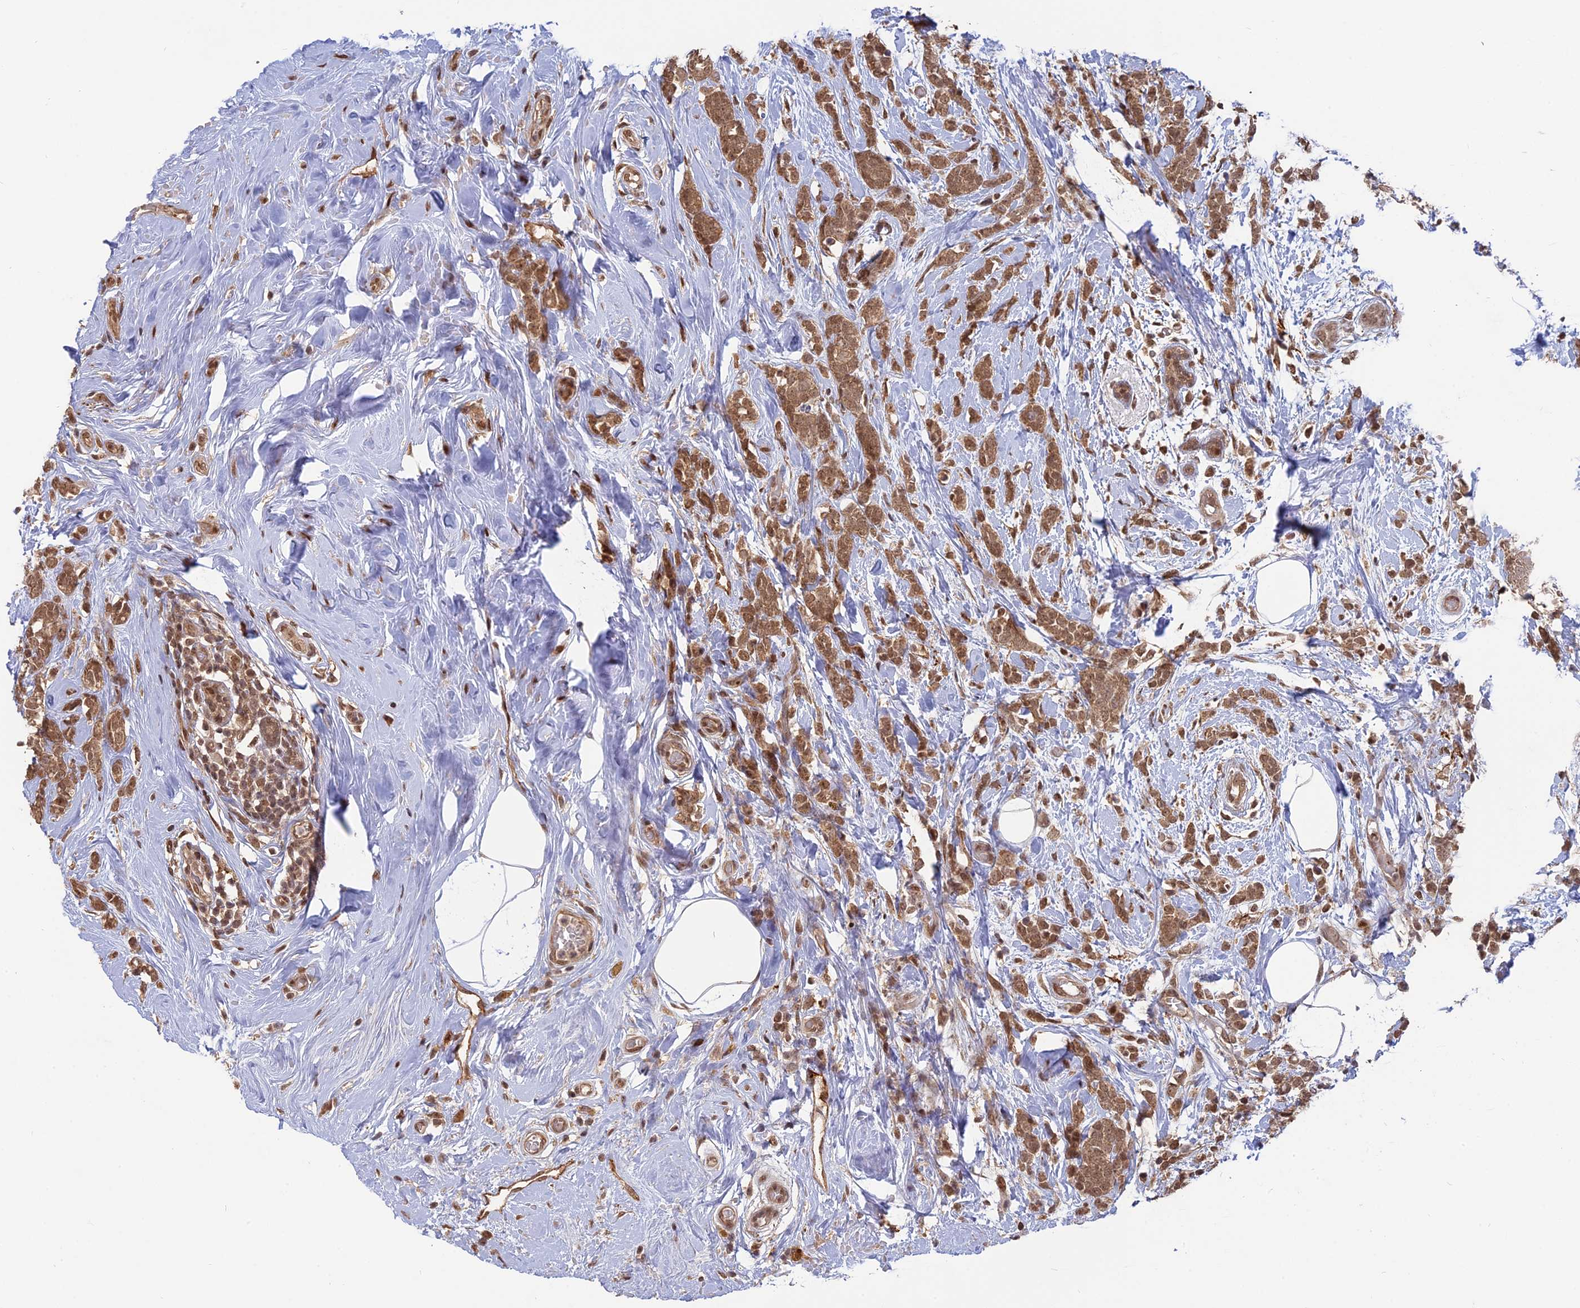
{"staining": {"intensity": "moderate", "quantity": ">75%", "location": "cytoplasmic/membranous,nuclear"}, "tissue": "breast cancer", "cell_type": "Tumor cells", "image_type": "cancer", "snomed": [{"axis": "morphology", "description": "Lobular carcinoma"}, {"axis": "topography", "description": "Breast"}], "caption": "Protein expression analysis of lobular carcinoma (breast) demonstrates moderate cytoplasmic/membranous and nuclear staining in about >75% of tumor cells. (brown staining indicates protein expression, while blue staining denotes nuclei).", "gene": "PKIG", "patient": {"sex": "female", "age": 58}}